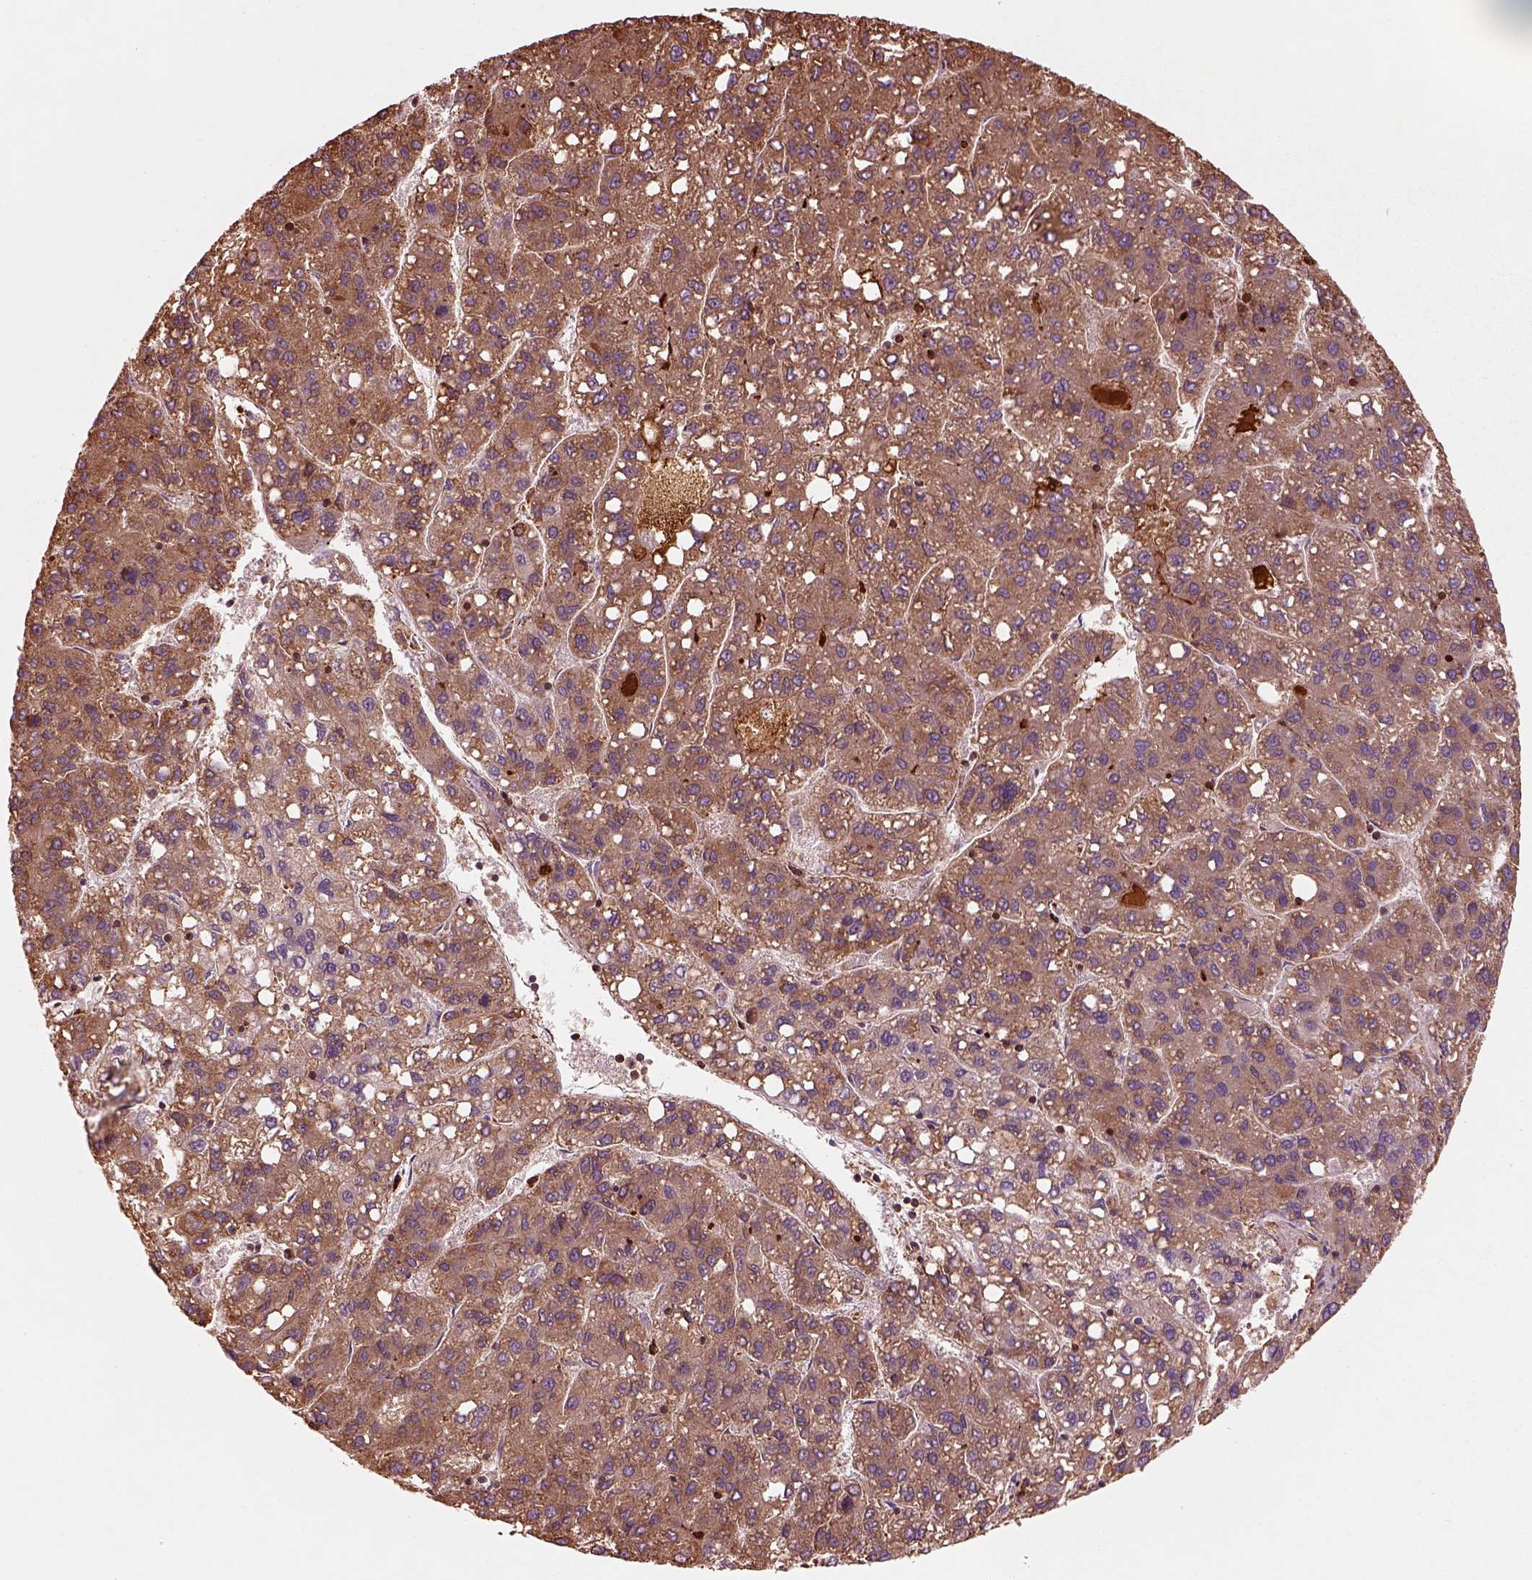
{"staining": {"intensity": "moderate", "quantity": "25%-75%", "location": "cytoplasmic/membranous"}, "tissue": "liver cancer", "cell_type": "Tumor cells", "image_type": "cancer", "snomed": [{"axis": "morphology", "description": "Carcinoma, Hepatocellular, NOS"}, {"axis": "topography", "description": "Liver"}], "caption": "Immunohistochemistry image of neoplastic tissue: liver hepatocellular carcinoma stained using immunohistochemistry (IHC) demonstrates medium levels of moderate protein expression localized specifically in the cytoplasmic/membranous of tumor cells, appearing as a cytoplasmic/membranous brown color.", "gene": "ASCC2", "patient": {"sex": "female", "age": 82}}